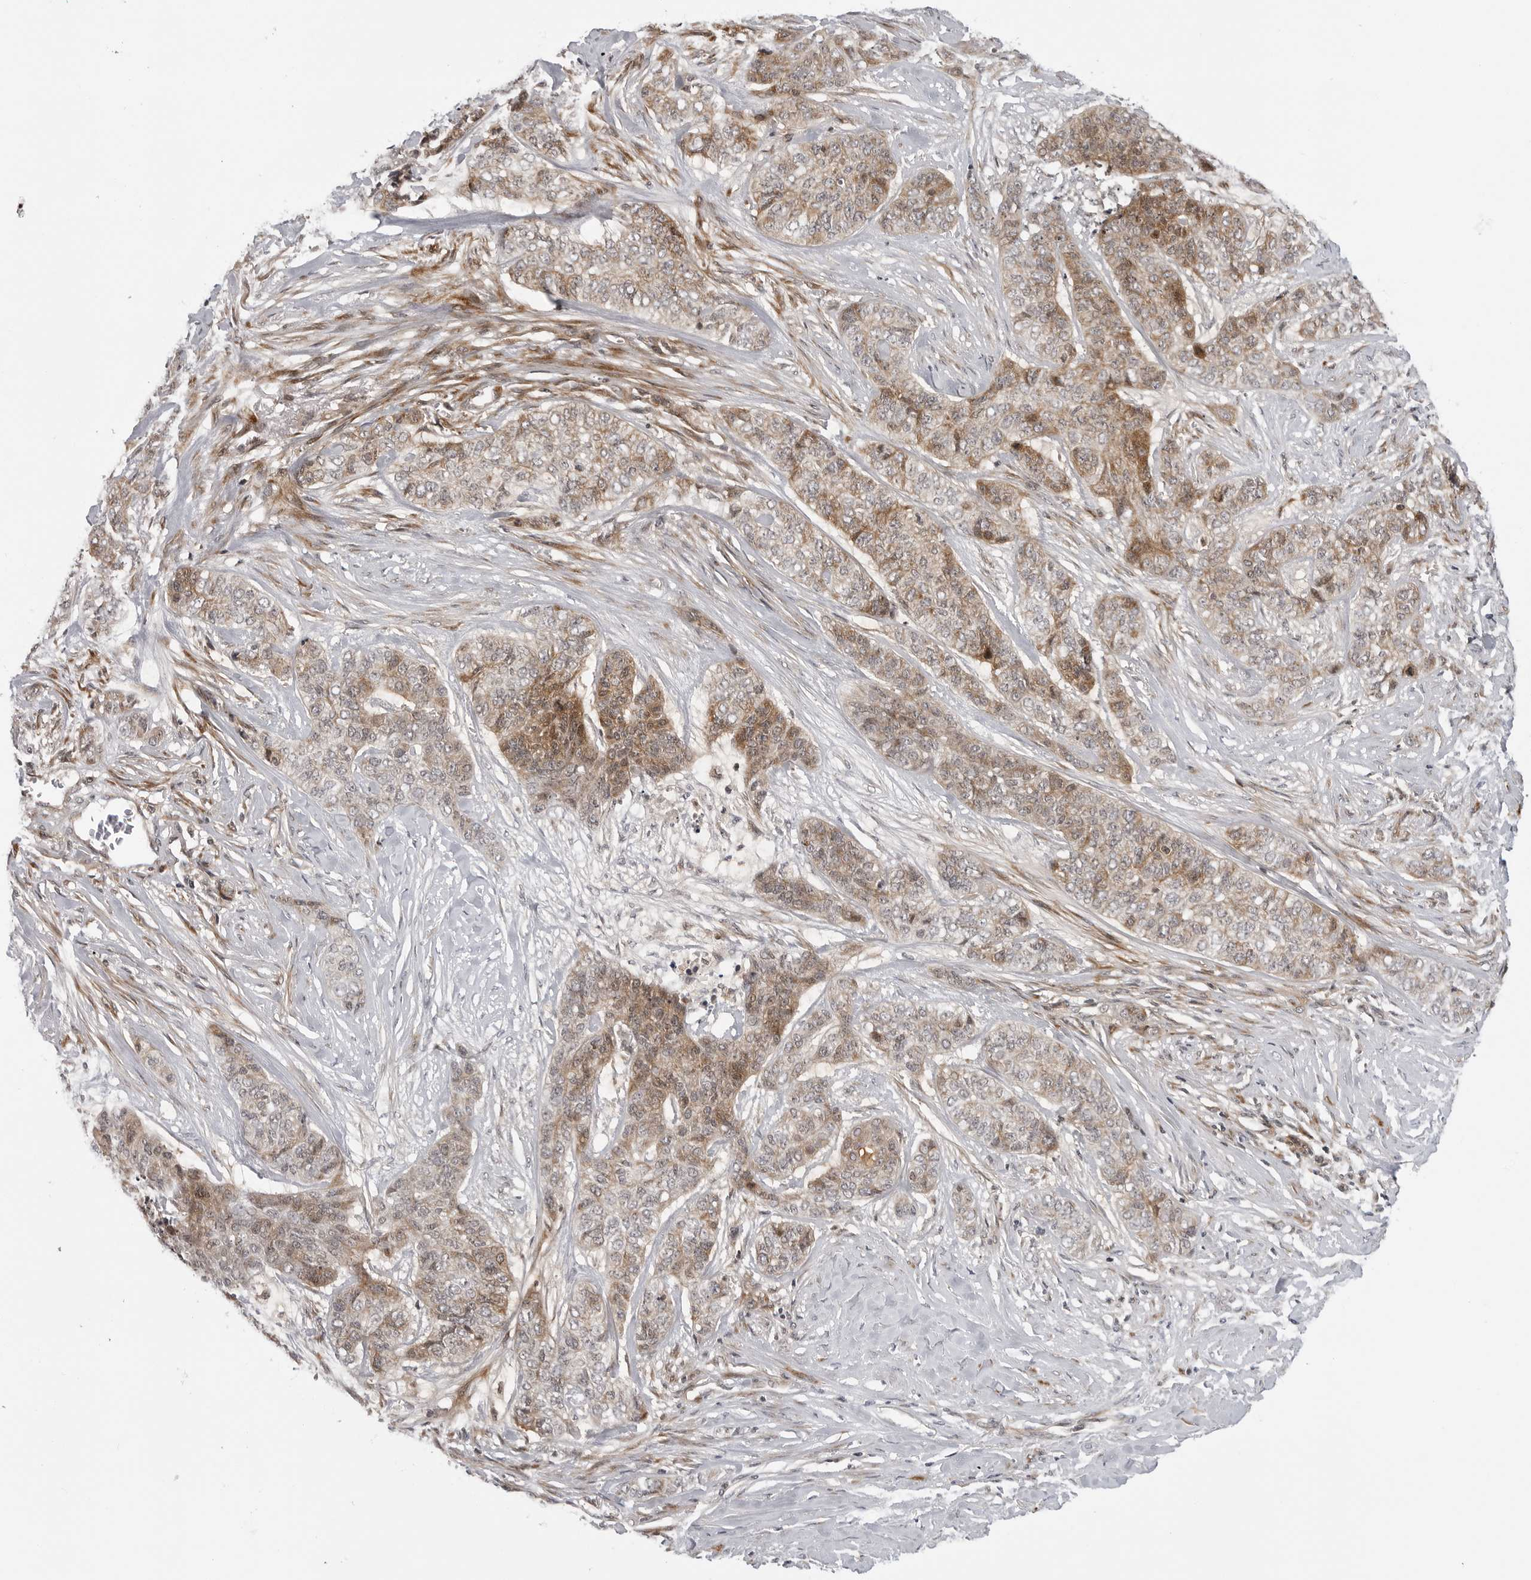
{"staining": {"intensity": "moderate", "quantity": "25%-75%", "location": "cytoplasmic/membranous"}, "tissue": "skin cancer", "cell_type": "Tumor cells", "image_type": "cancer", "snomed": [{"axis": "morphology", "description": "Basal cell carcinoma"}, {"axis": "topography", "description": "Skin"}], "caption": "Immunohistochemistry (IHC) (DAB) staining of skin basal cell carcinoma demonstrates moderate cytoplasmic/membranous protein expression in approximately 25%-75% of tumor cells.", "gene": "ADAMTS5", "patient": {"sex": "female", "age": 64}}